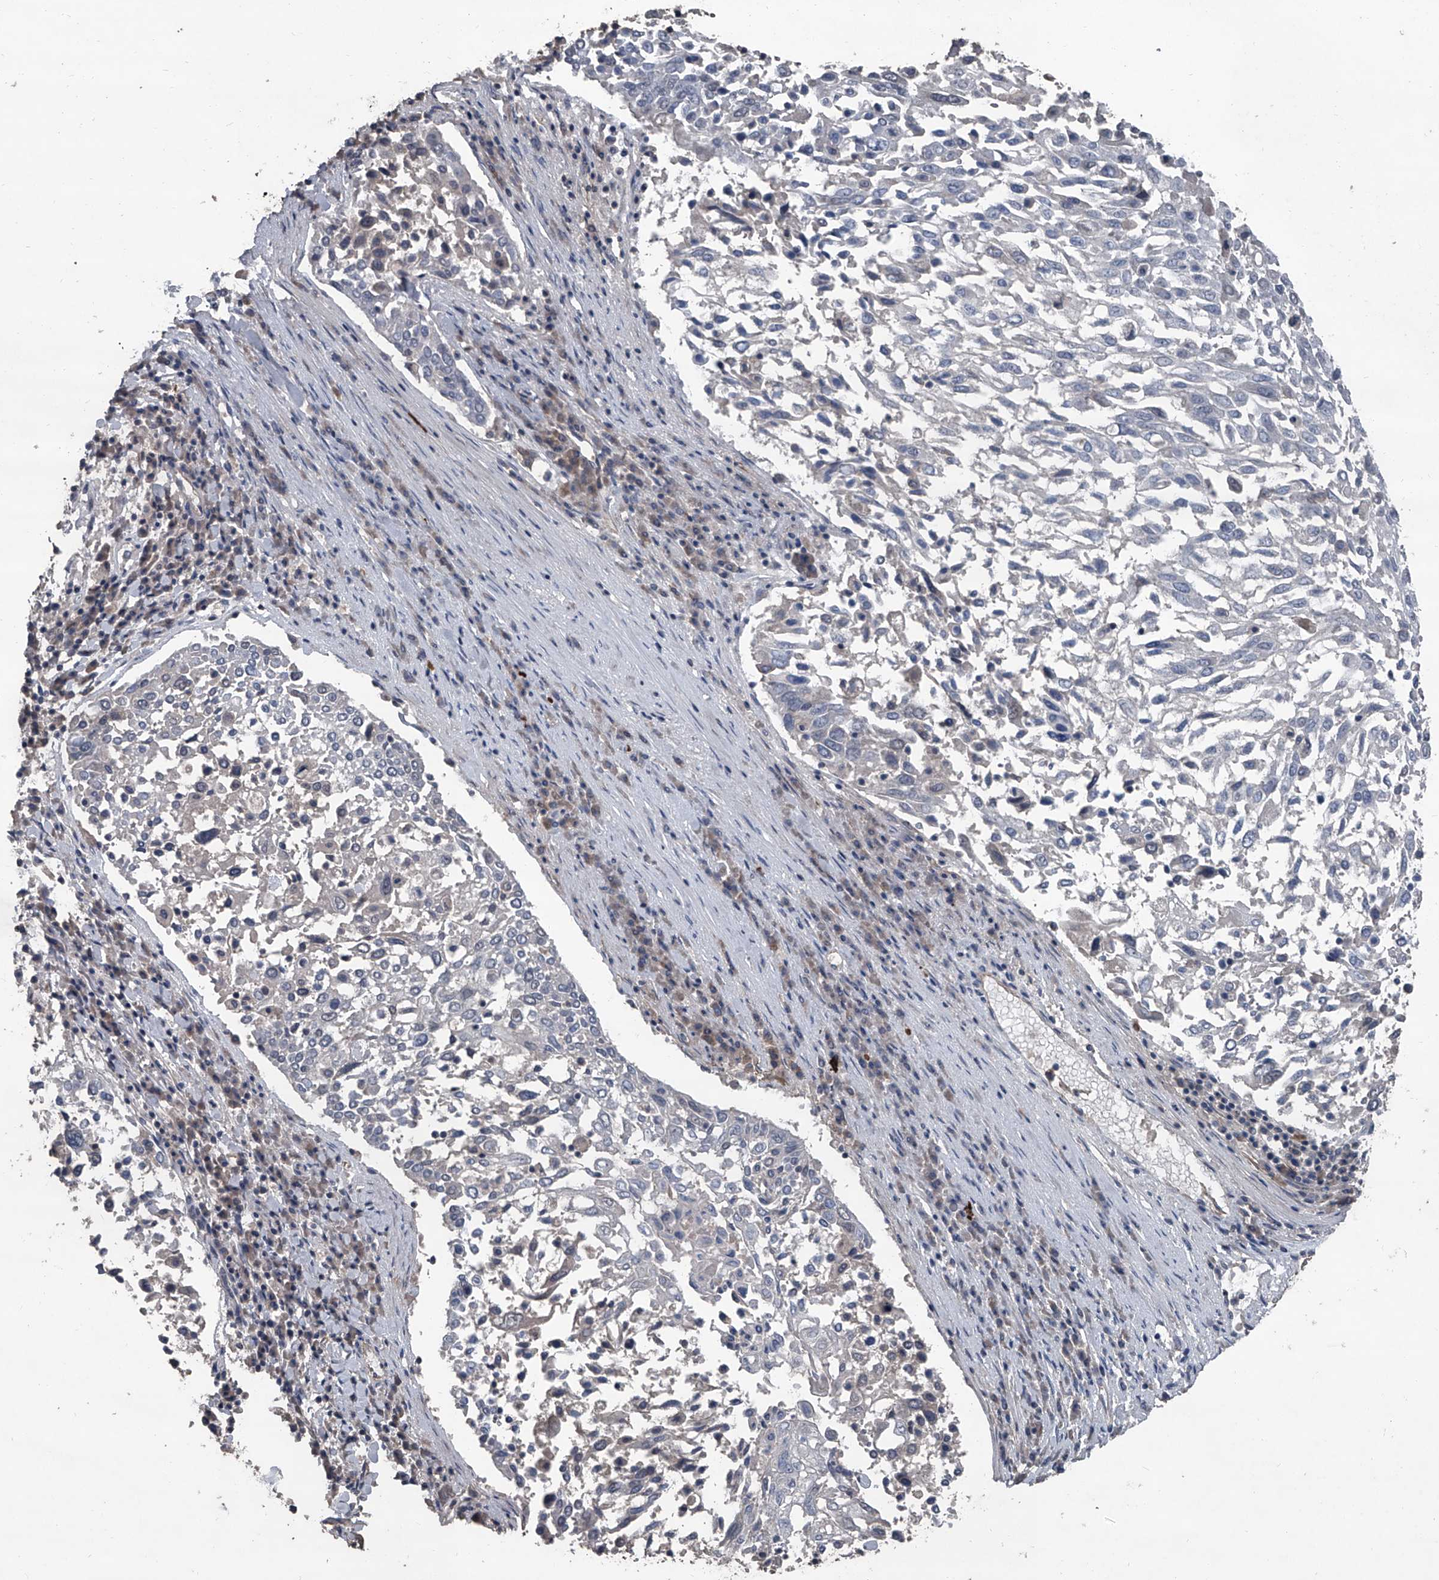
{"staining": {"intensity": "negative", "quantity": "none", "location": "none"}, "tissue": "lung cancer", "cell_type": "Tumor cells", "image_type": "cancer", "snomed": [{"axis": "morphology", "description": "Squamous cell carcinoma, NOS"}, {"axis": "topography", "description": "Lung"}], "caption": "An immunohistochemistry image of lung cancer (squamous cell carcinoma) is shown. There is no staining in tumor cells of lung cancer (squamous cell carcinoma). Brightfield microscopy of immunohistochemistry stained with DAB (brown) and hematoxylin (blue), captured at high magnification.", "gene": "OARD1", "patient": {"sex": "male", "age": 65}}